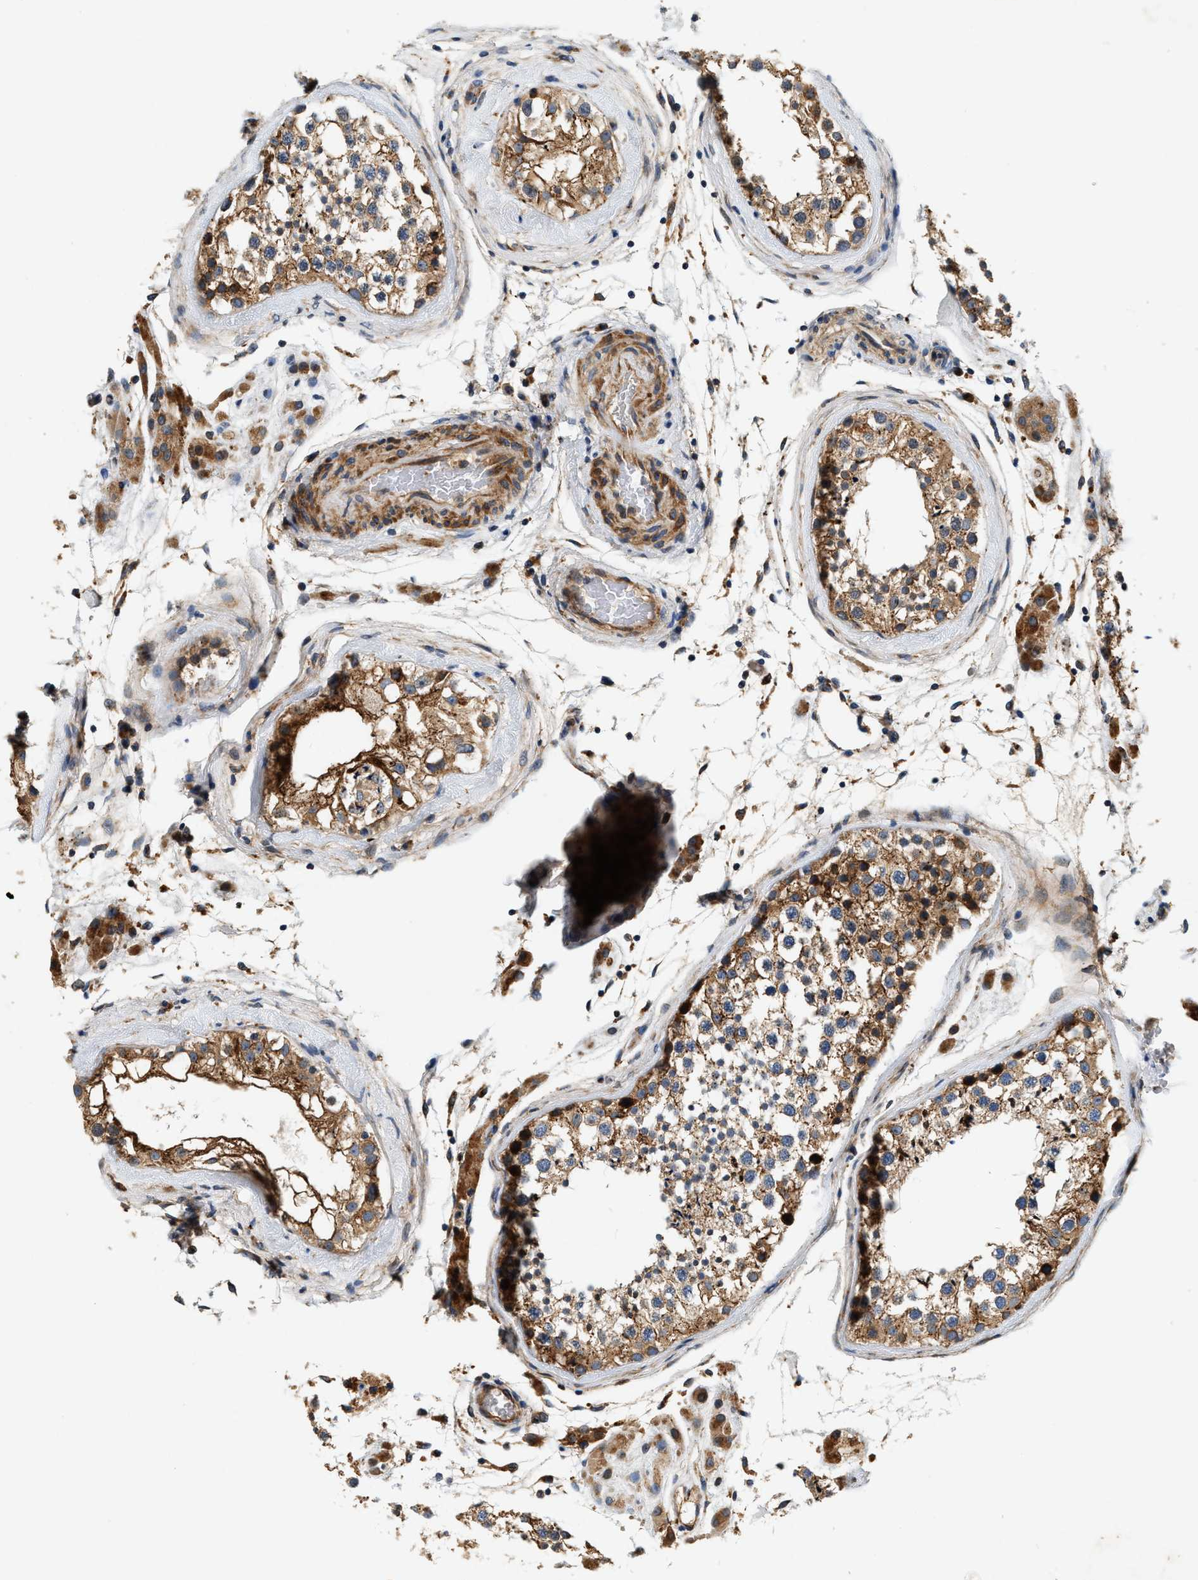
{"staining": {"intensity": "moderate", "quantity": ">75%", "location": "cytoplasmic/membranous"}, "tissue": "testis", "cell_type": "Cells in seminiferous ducts", "image_type": "normal", "snomed": [{"axis": "morphology", "description": "Normal tissue, NOS"}, {"axis": "topography", "description": "Testis"}], "caption": "Immunohistochemistry (IHC) of unremarkable human testis exhibits medium levels of moderate cytoplasmic/membranous positivity in approximately >75% of cells in seminiferous ducts.", "gene": "DUSP10", "patient": {"sex": "male", "age": 46}}